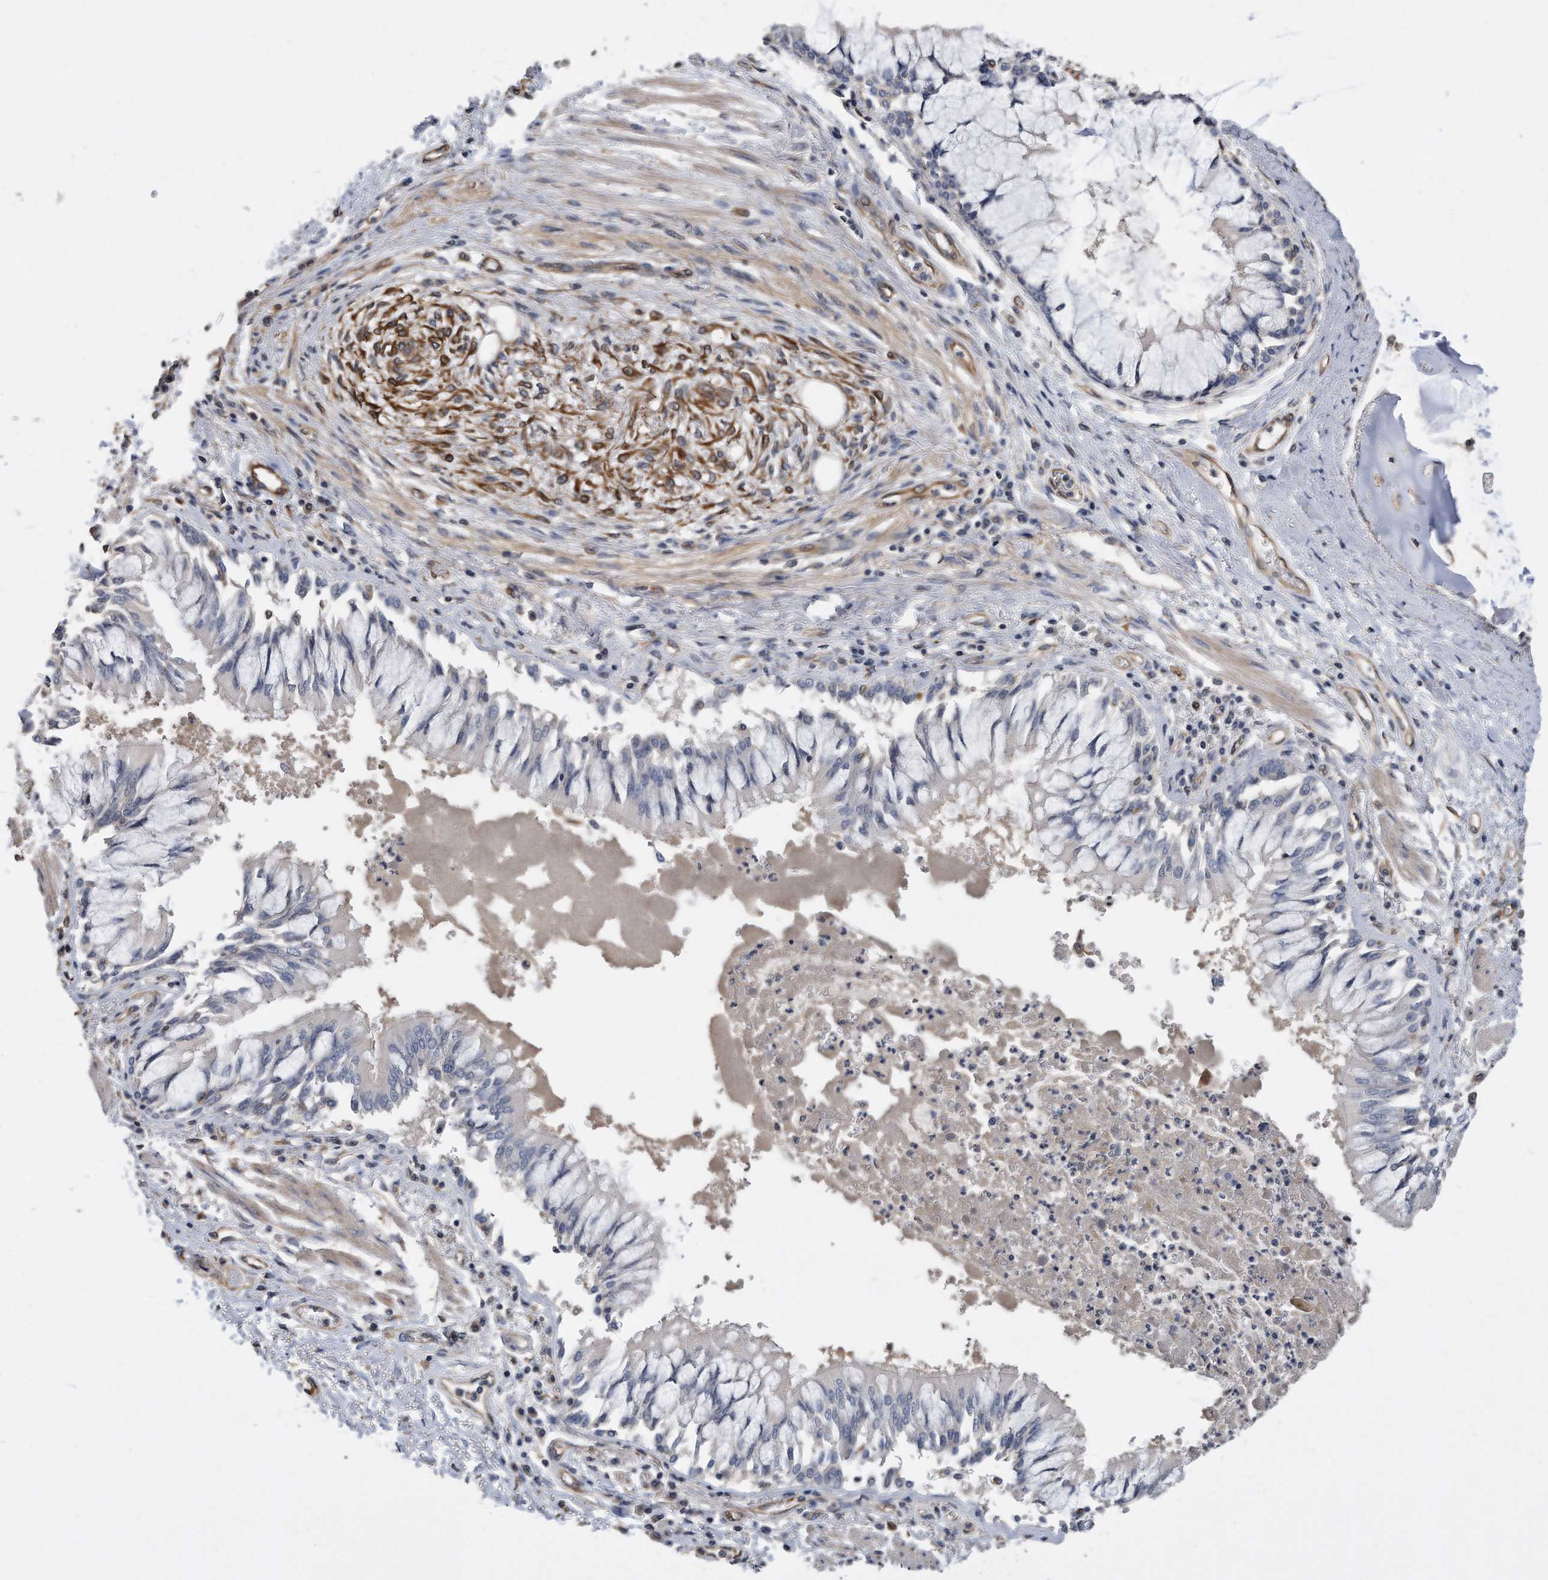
{"staining": {"intensity": "moderate", "quantity": "<25%", "location": "cytoplasmic/membranous"}, "tissue": "bronchus", "cell_type": "Respiratory epithelial cells", "image_type": "normal", "snomed": [{"axis": "morphology", "description": "Normal tissue, NOS"}, {"axis": "topography", "description": "Cartilage tissue"}, {"axis": "topography", "description": "Bronchus"}, {"axis": "topography", "description": "Lung"}], "caption": "An image showing moderate cytoplasmic/membranous positivity in approximately <25% of respiratory epithelial cells in normal bronchus, as visualized by brown immunohistochemical staining.", "gene": "GPC1", "patient": {"sex": "female", "age": 49}}